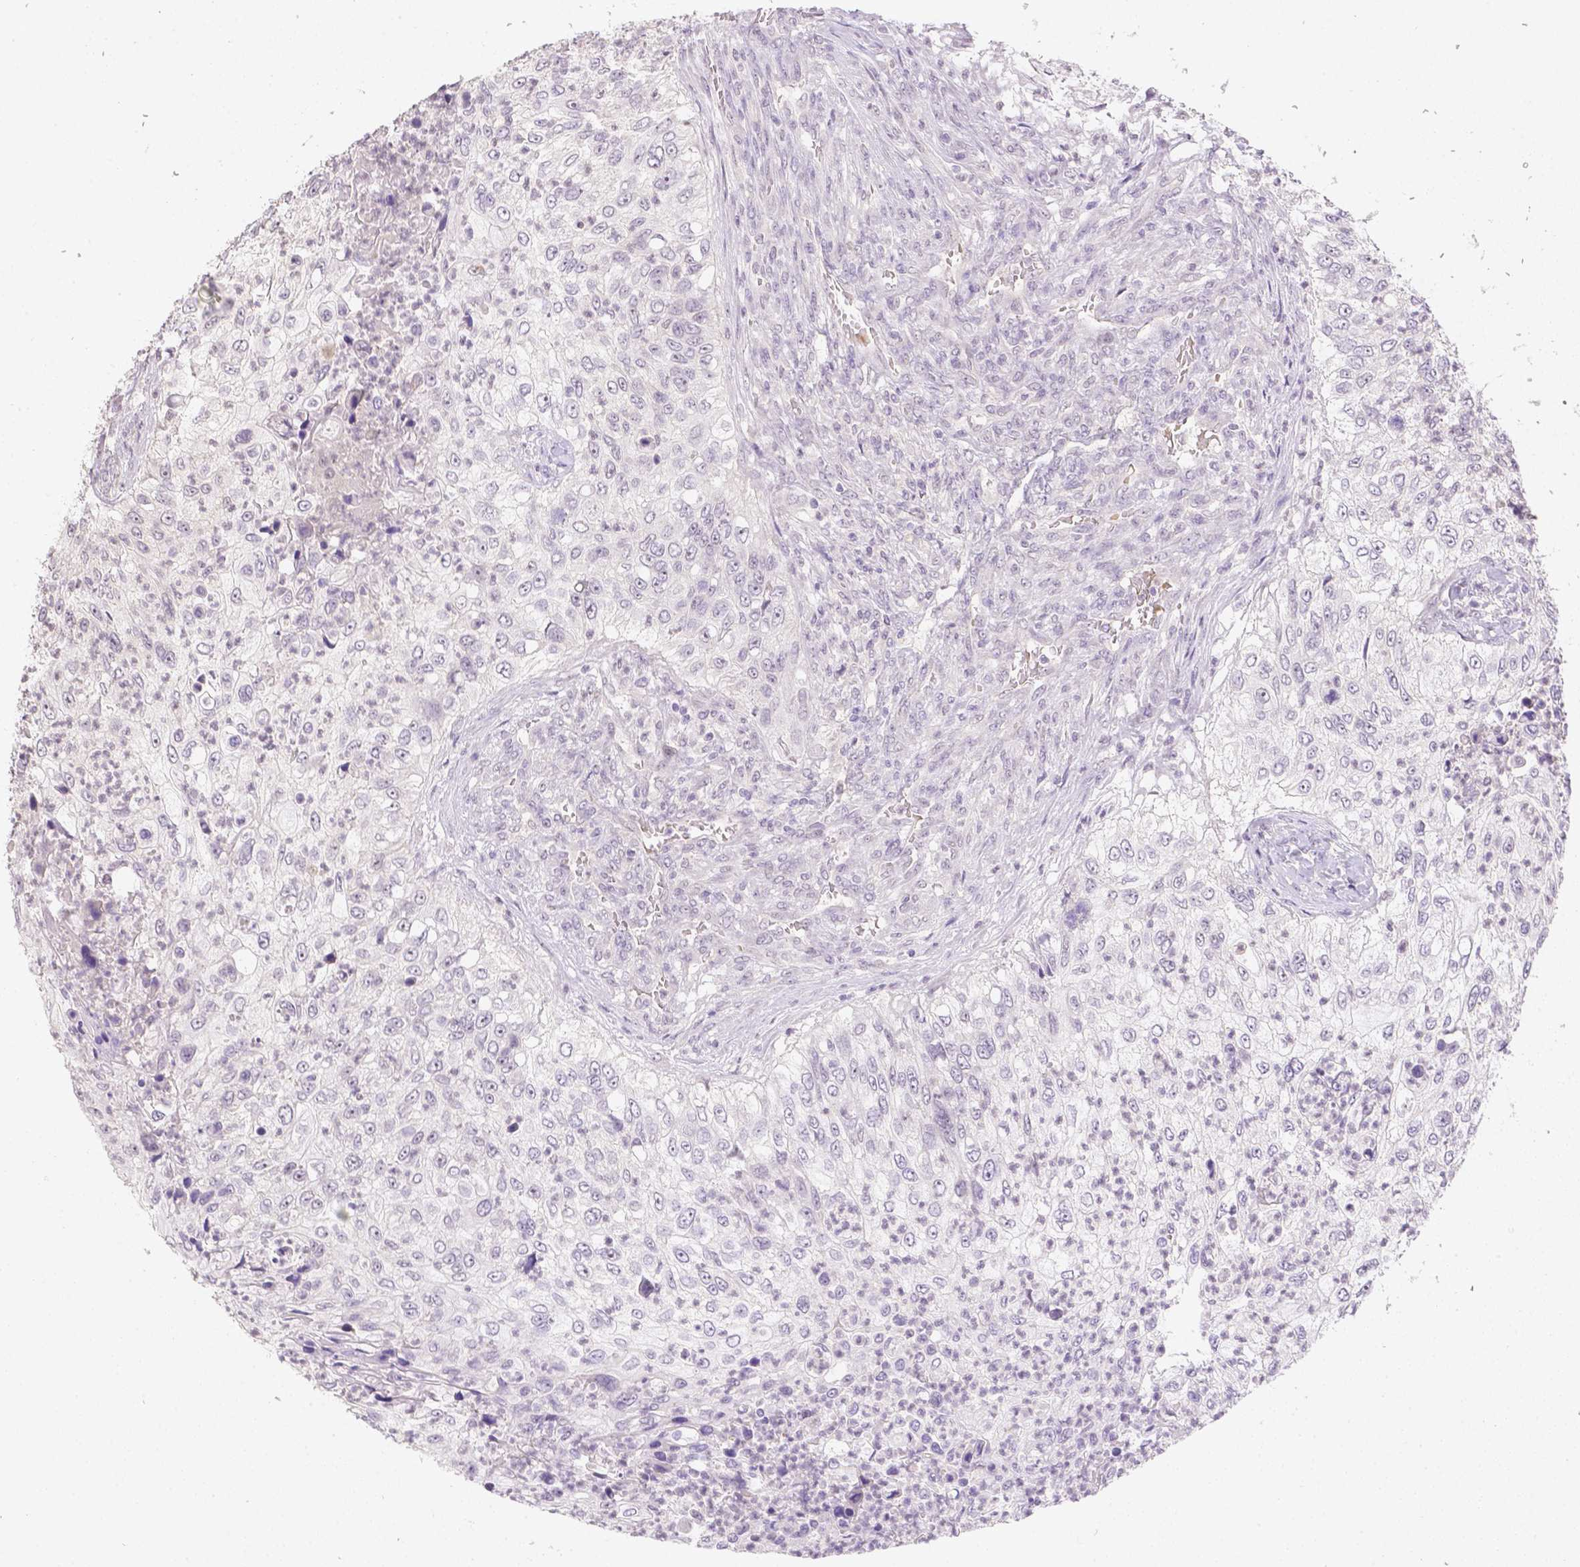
{"staining": {"intensity": "negative", "quantity": "none", "location": "none"}, "tissue": "urothelial cancer", "cell_type": "Tumor cells", "image_type": "cancer", "snomed": [{"axis": "morphology", "description": "Urothelial carcinoma, High grade"}, {"axis": "topography", "description": "Urinary bladder"}], "caption": "The IHC image has no significant staining in tumor cells of urothelial cancer tissue. (Brightfield microscopy of DAB IHC at high magnification).", "gene": "ZNF280B", "patient": {"sex": "female", "age": 60}}